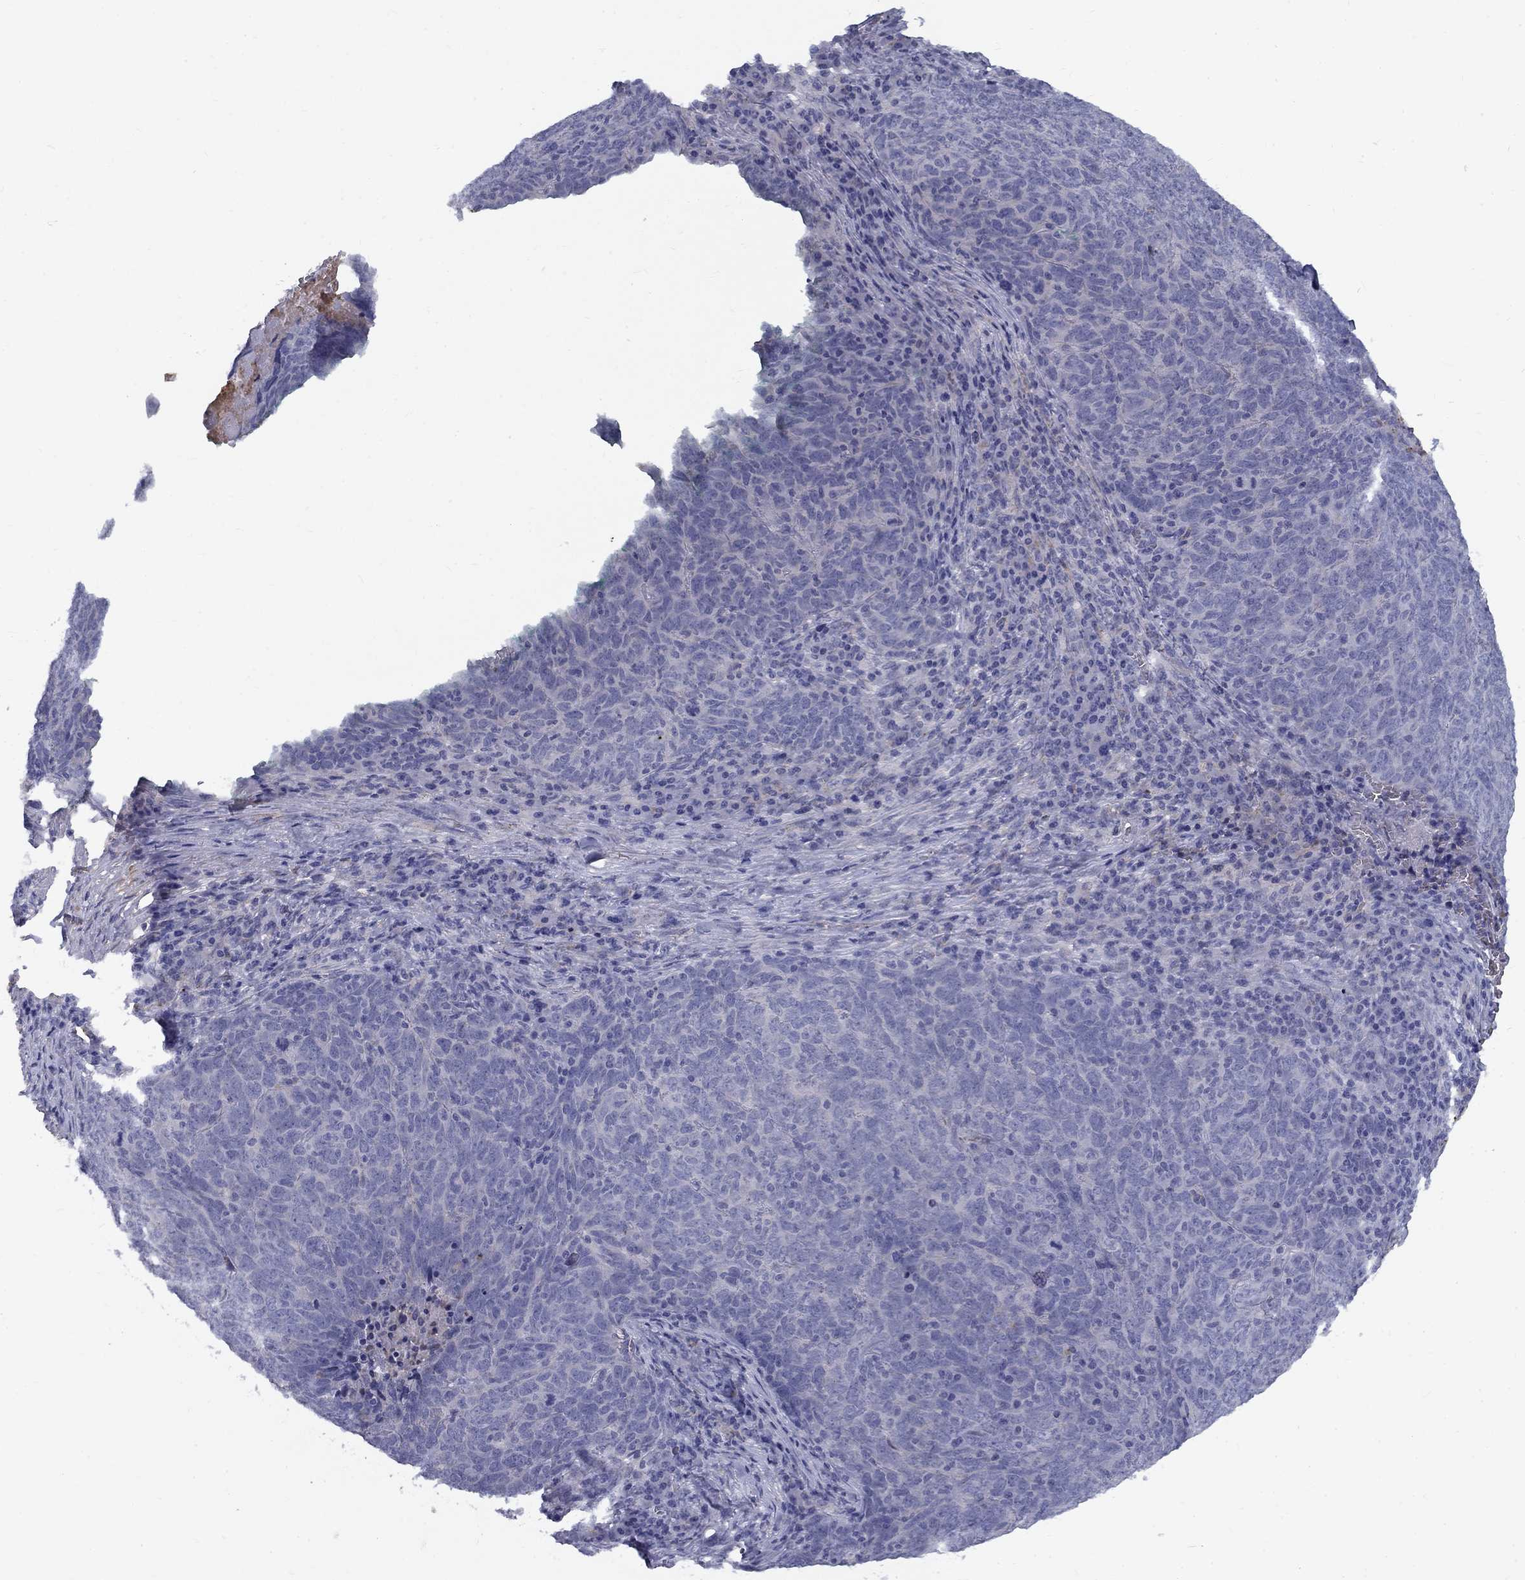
{"staining": {"intensity": "negative", "quantity": "none", "location": "none"}, "tissue": "skin cancer", "cell_type": "Tumor cells", "image_type": "cancer", "snomed": [{"axis": "morphology", "description": "Squamous cell carcinoma, NOS"}, {"axis": "topography", "description": "Skin"}, {"axis": "topography", "description": "Anal"}], "caption": "The histopathology image displays no staining of tumor cells in skin cancer (squamous cell carcinoma).", "gene": "EPDR1", "patient": {"sex": "female", "age": 51}}